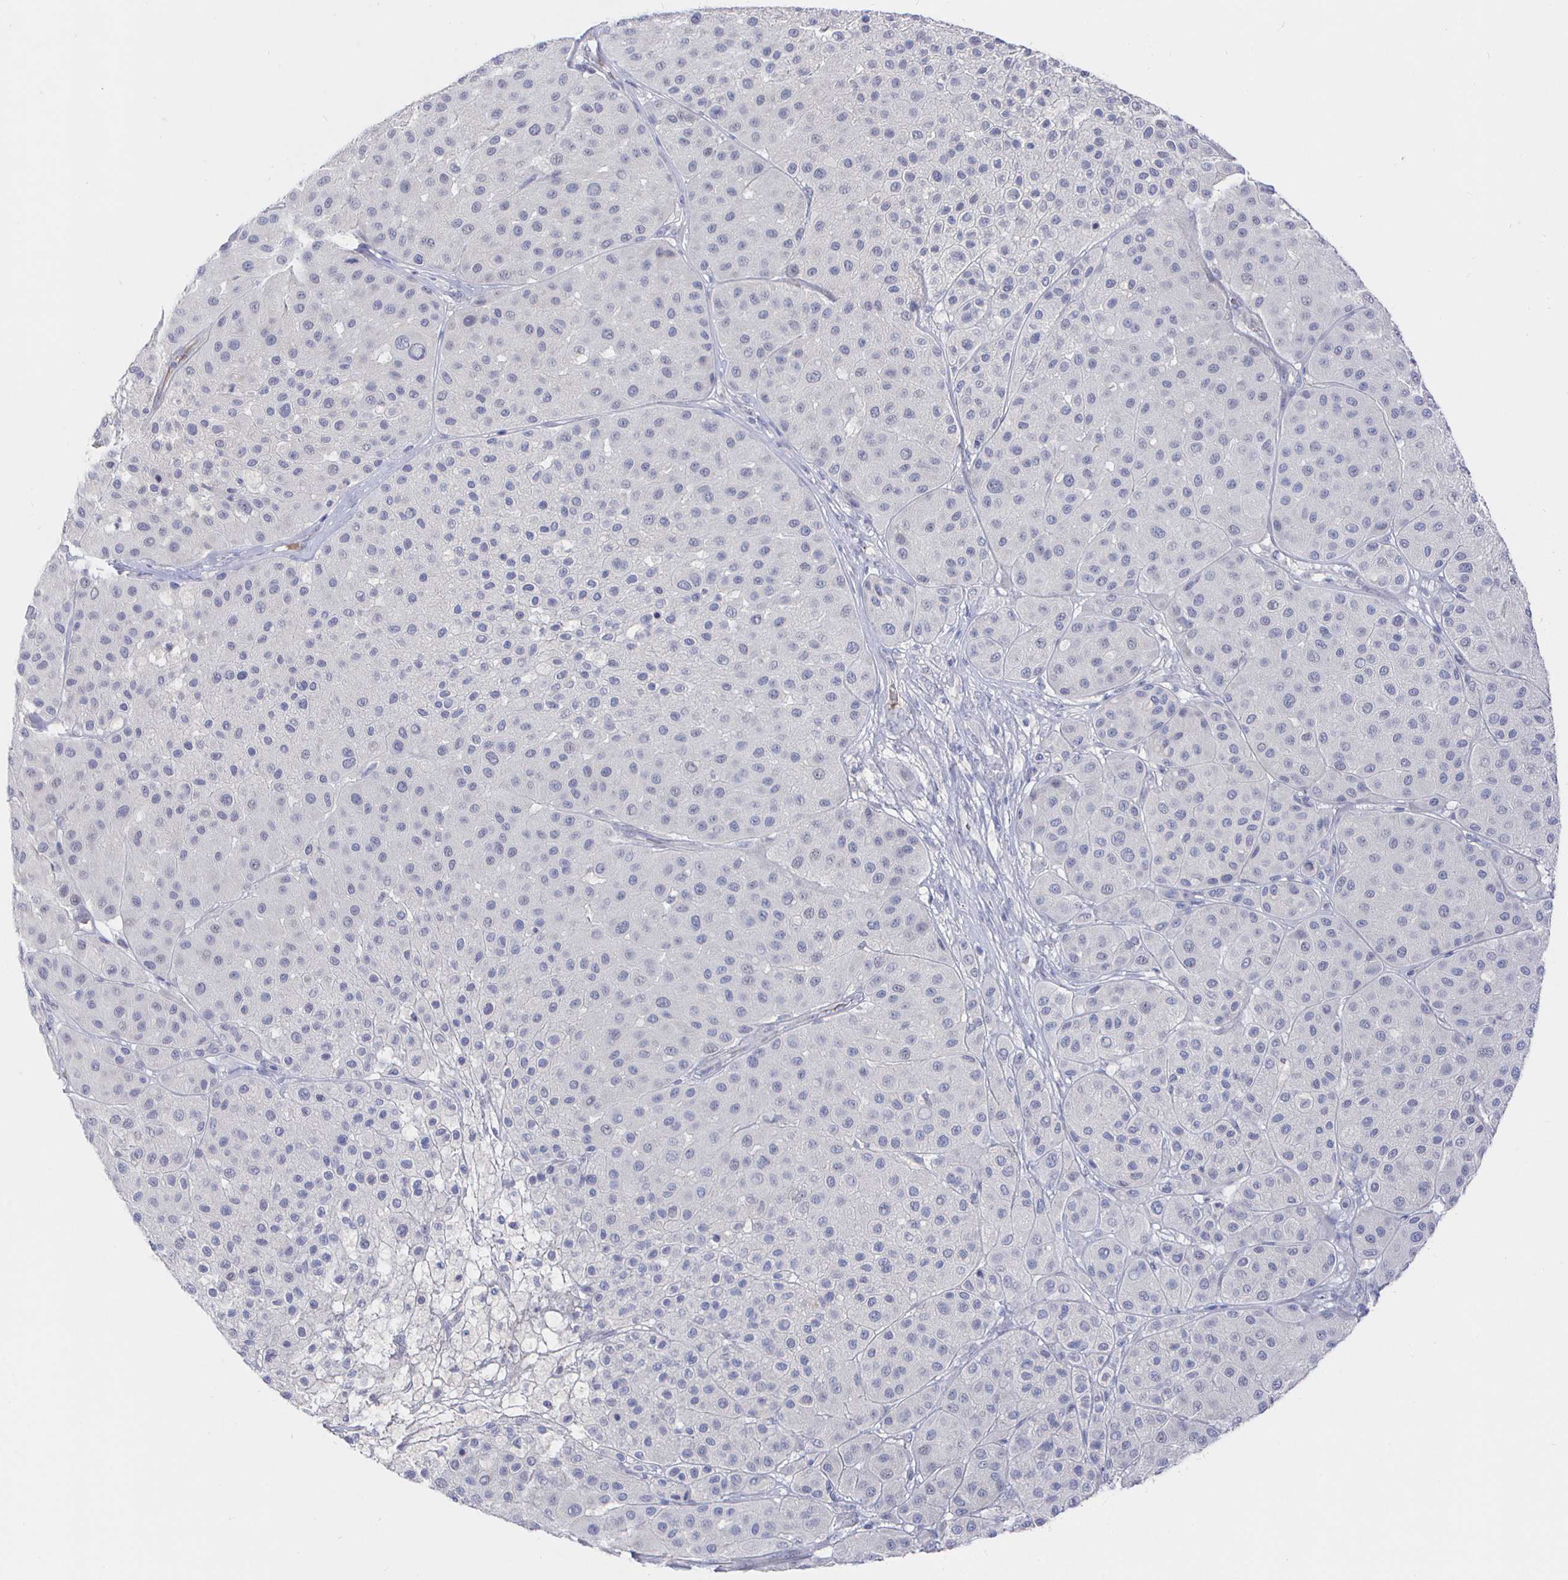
{"staining": {"intensity": "negative", "quantity": "none", "location": "none"}, "tissue": "melanoma", "cell_type": "Tumor cells", "image_type": "cancer", "snomed": [{"axis": "morphology", "description": "Malignant melanoma, Metastatic site"}, {"axis": "topography", "description": "Smooth muscle"}], "caption": "DAB immunohistochemical staining of melanoma exhibits no significant positivity in tumor cells.", "gene": "LRRC23", "patient": {"sex": "male", "age": 41}}